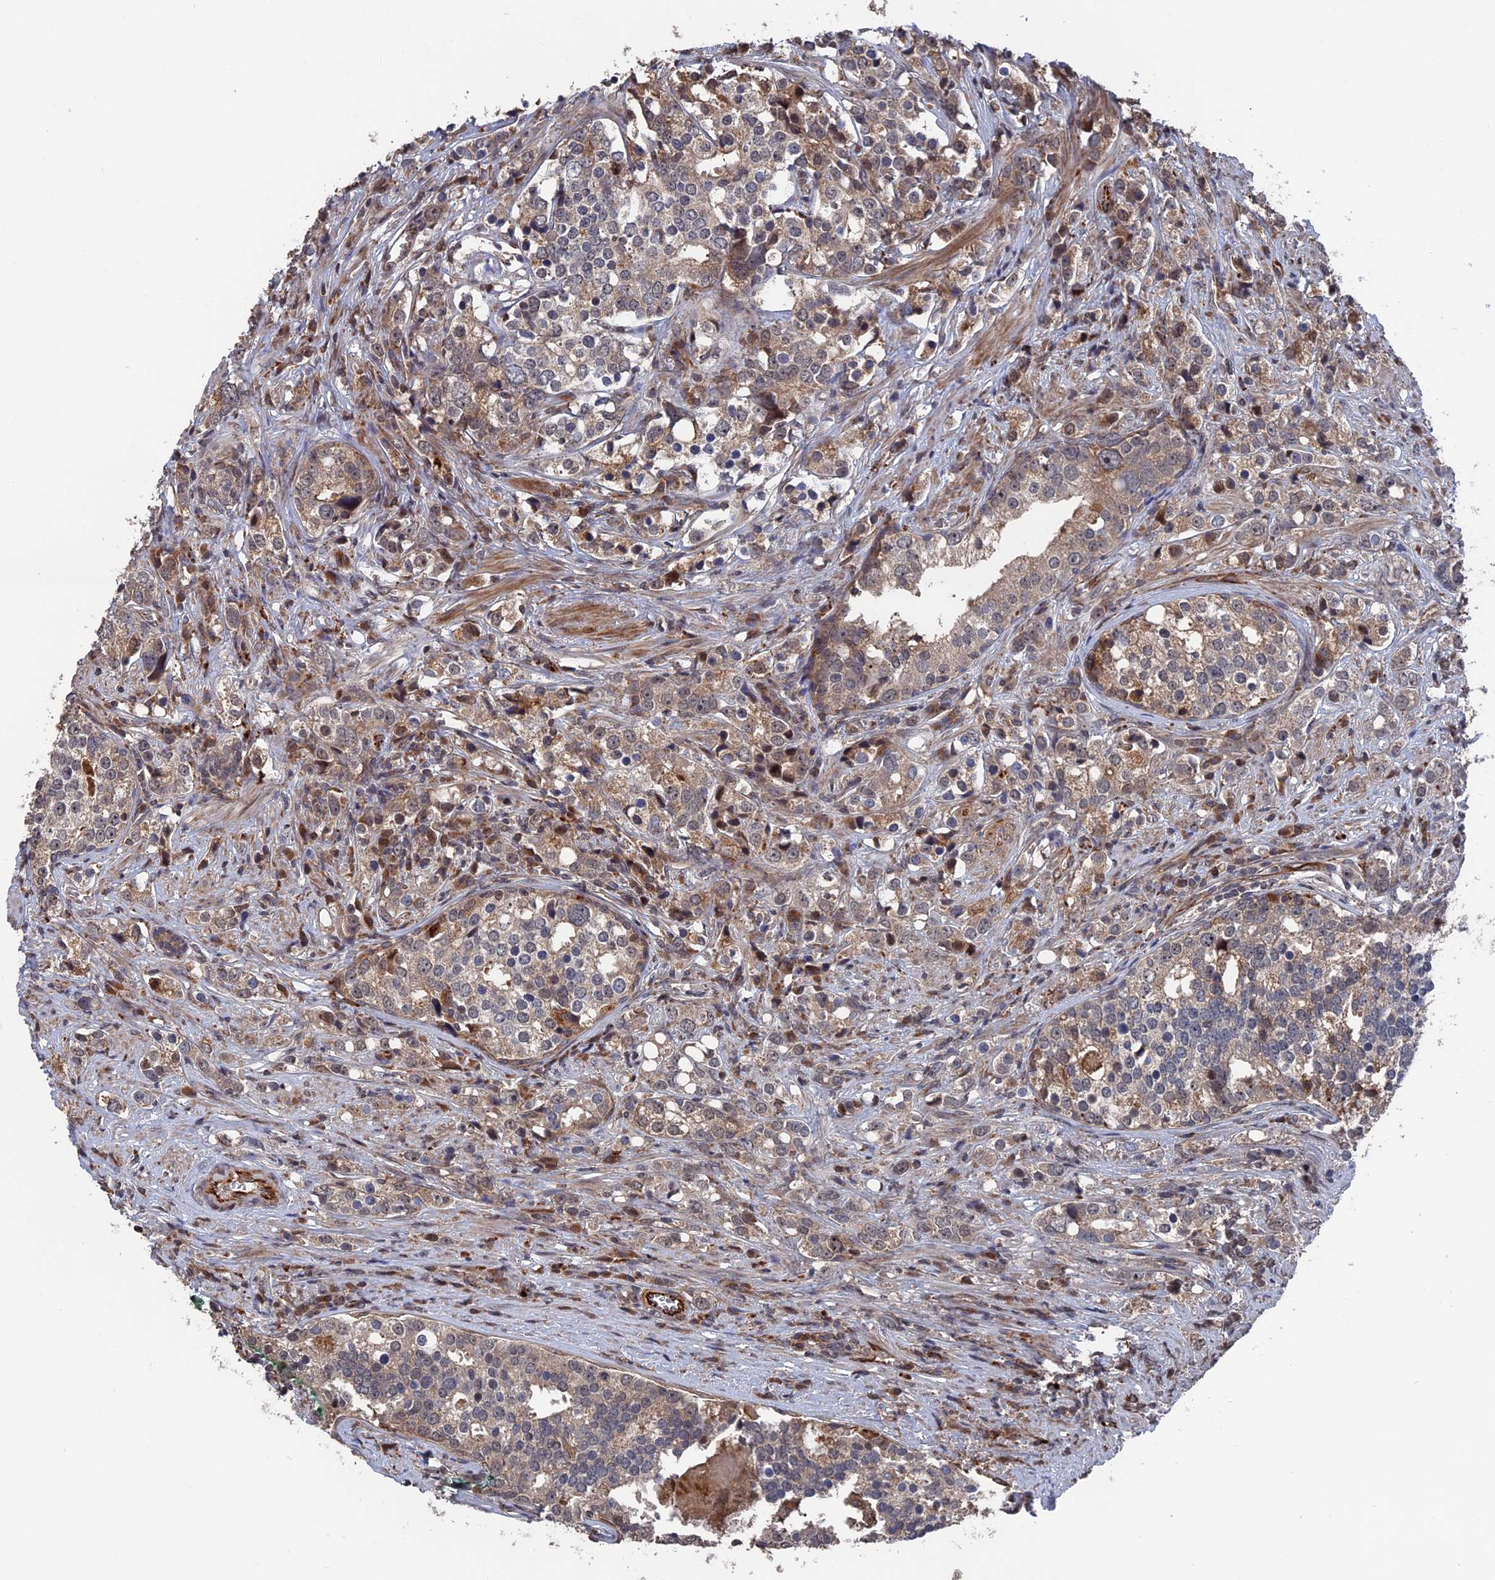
{"staining": {"intensity": "weak", "quantity": "25%-75%", "location": "cytoplasmic/membranous"}, "tissue": "prostate cancer", "cell_type": "Tumor cells", "image_type": "cancer", "snomed": [{"axis": "morphology", "description": "Adenocarcinoma, High grade"}, {"axis": "topography", "description": "Prostate"}], "caption": "Tumor cells show low levels of weak cytoplasmic/membranous staining in approximately 25%-75% of cells in prostate cancer.", "gene": "PLA2G15", "patient": {"sex": "male", "age": 71}}